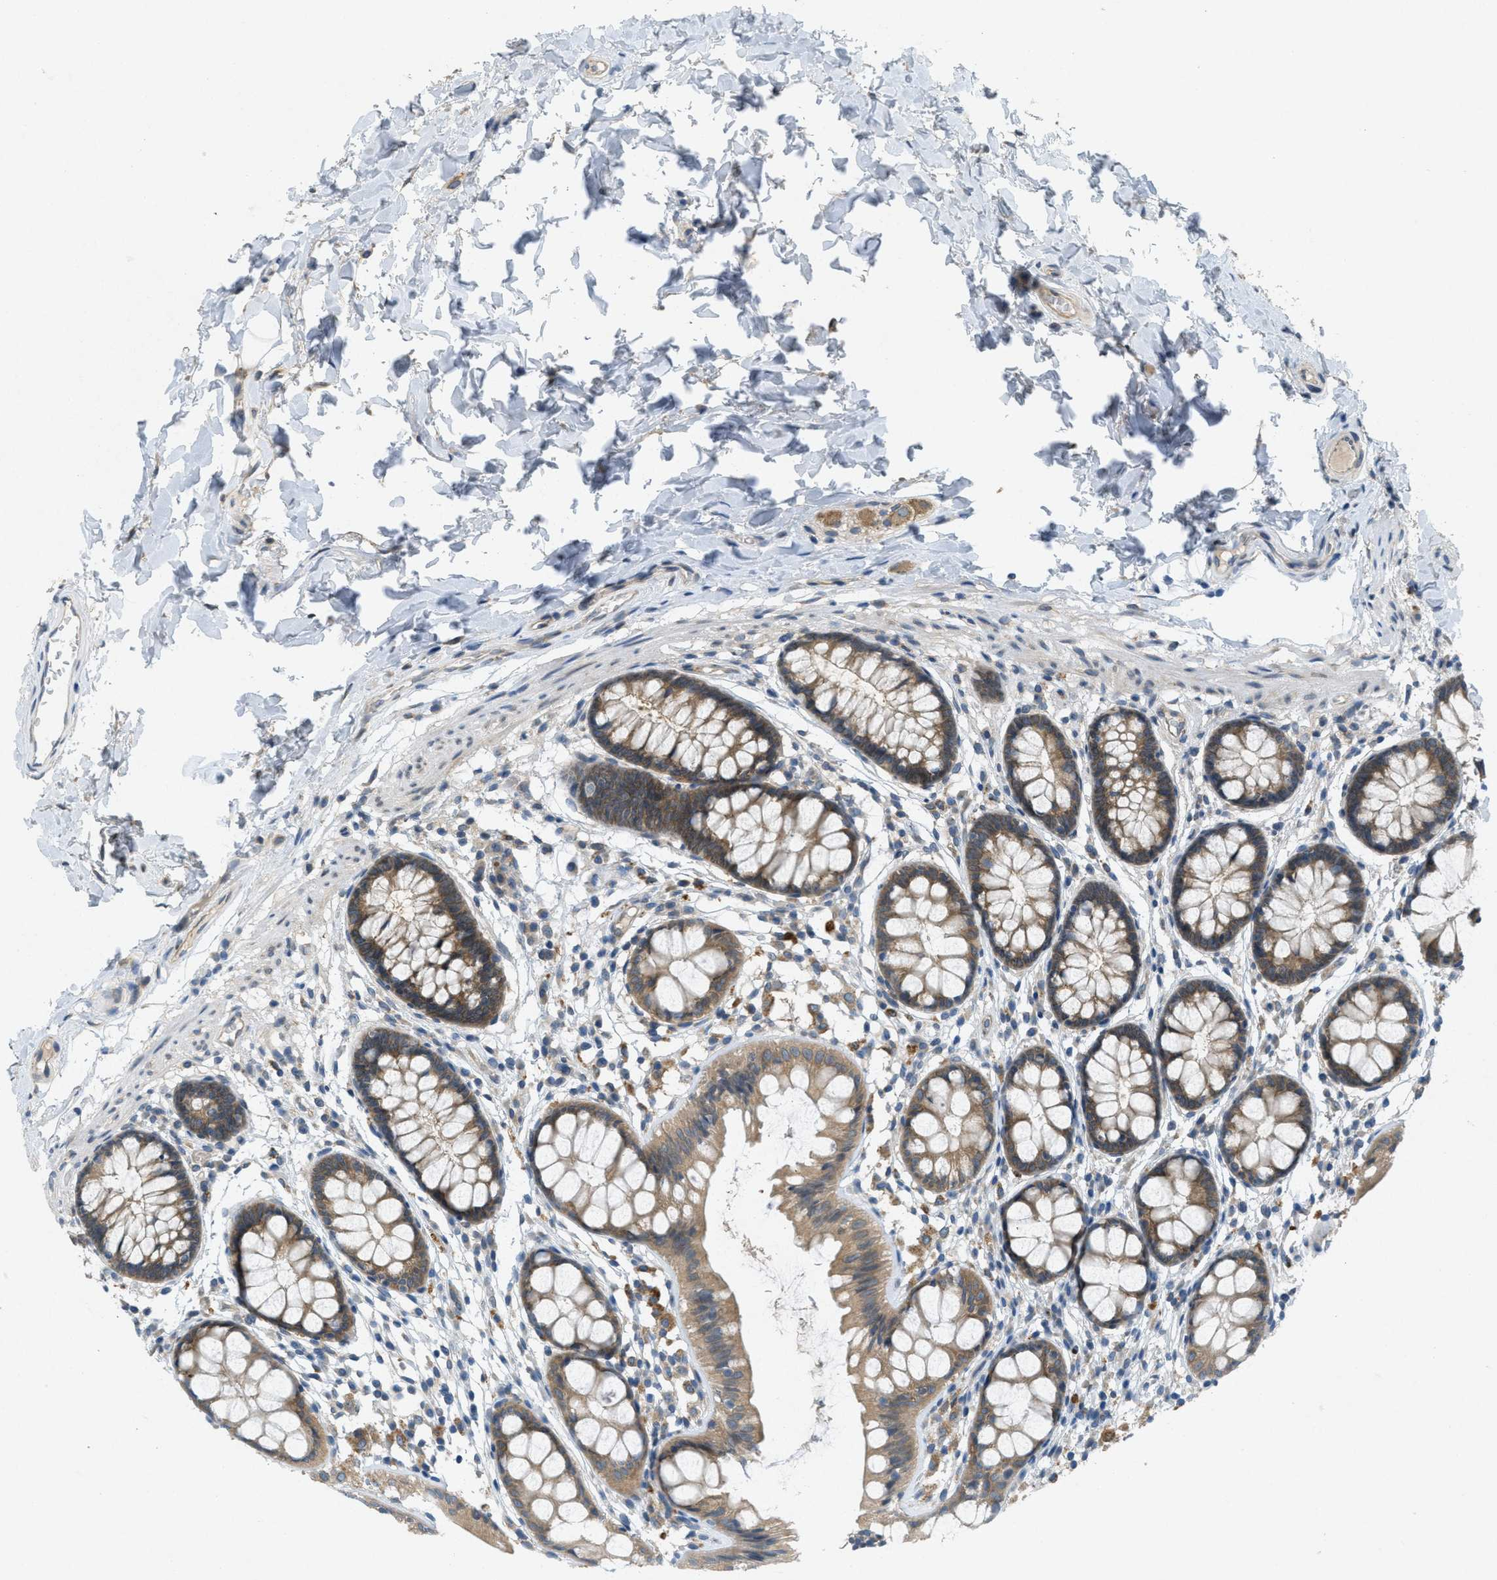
{"staining": {"intensity": "weak", "quantity": ">75%", "location": "cytoplasmic/membranous"}, "tissue": "colon", "cell_type": "Endothelial cells", "image_type": "normal", "snomed": [{"axis": "morphology", "description": "Normal tissue, NOS"}, {"axis": "topography", "description": "Colon"}], "caption": "Endothelial cells exhibit low levels of weak cytoplasmic/membranous expression in about >75% of cells in normal human colon.", "gene": "SIGMAR1", "patient": {"sex": "female", "age": 56}}